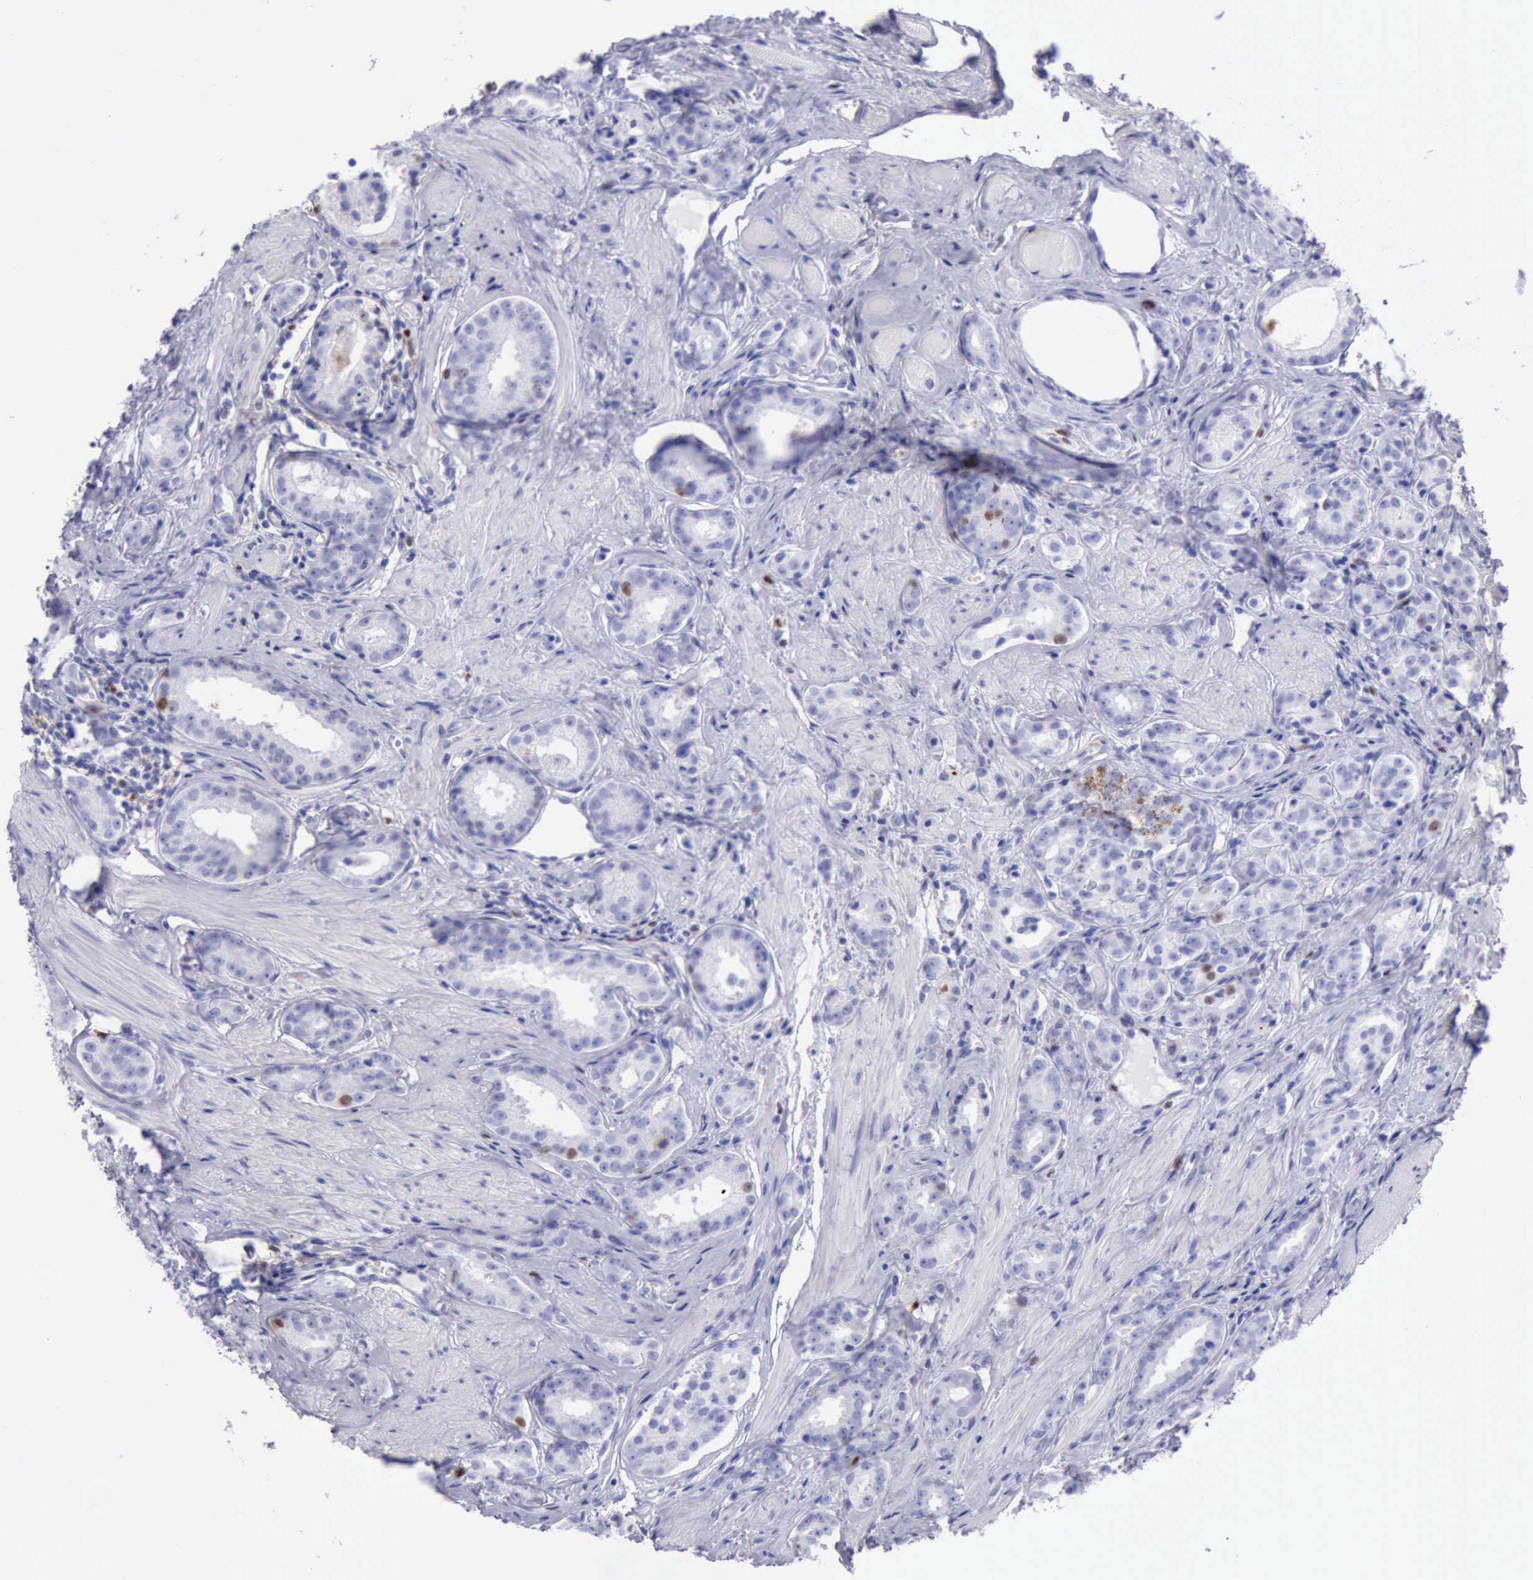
{"staining": {"intensity": "moderate", "quantity": "<25%", "location": "nuclear"}, "tissue": "prostate cancer", "cell_type": "Tumor cells", "image_type": "cancer", "snomed": [{"axis": "morphology", "description": "Adenocarcinoma, Medium grade"}, {"axis": "topography", "description": "Prostate"}], "caption": "Prostate adenocarcinoma (medium-grade) was stained to show a protein in brown. There is low levels of moderate nuclear expression in approximately <25% of tumor cells.", "gene": "MCM2", "patient": {"sex": "male", "age": 53}}